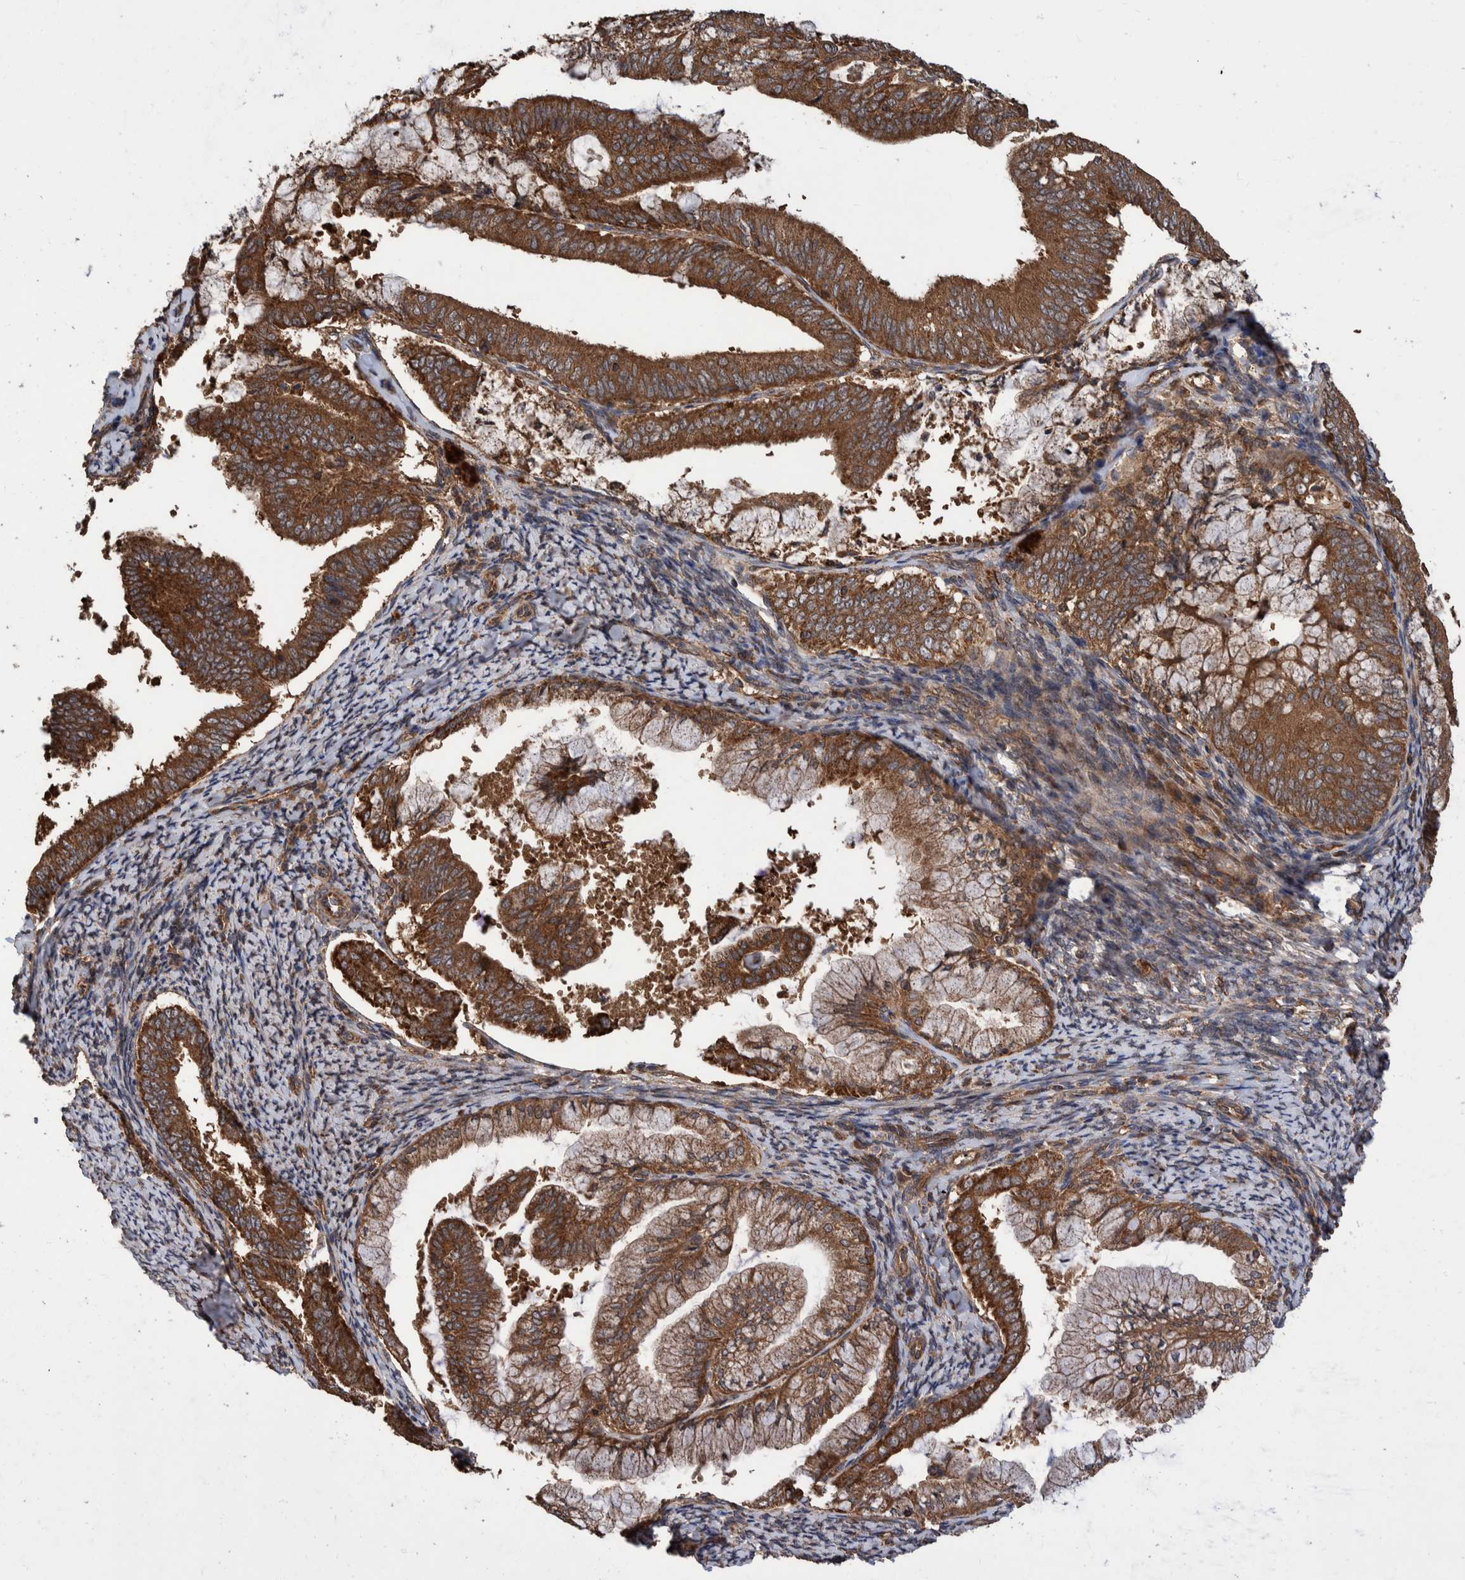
{"staining": {"intensity": "strong", "quantity": ">75%", "location": "cytoplasmic/membranous"}, "tissue": "endometrial cancer", "cell_type": "Tumor cells", "image_type": "cancer", "snomed": [{"axis": "morphology", "description": "Adenocarcinoma, NOS"}, {"axis": "topography", "description": "Endometrium"}], "caption": "Immunohistochemistry staining of endometrial adenocarcinoma, which displays high levels of strong cytoplasmic/membranous staining in about >75% of tumor cells indicating strong cytoplasmic/membranous protein positivity. The staining was performed using DAB (brown) for protein detection and nuclei were counterstained in hematoxylin (blue).", "gene": "VBP1", "patient": {"sex": "female", "age": 63}}